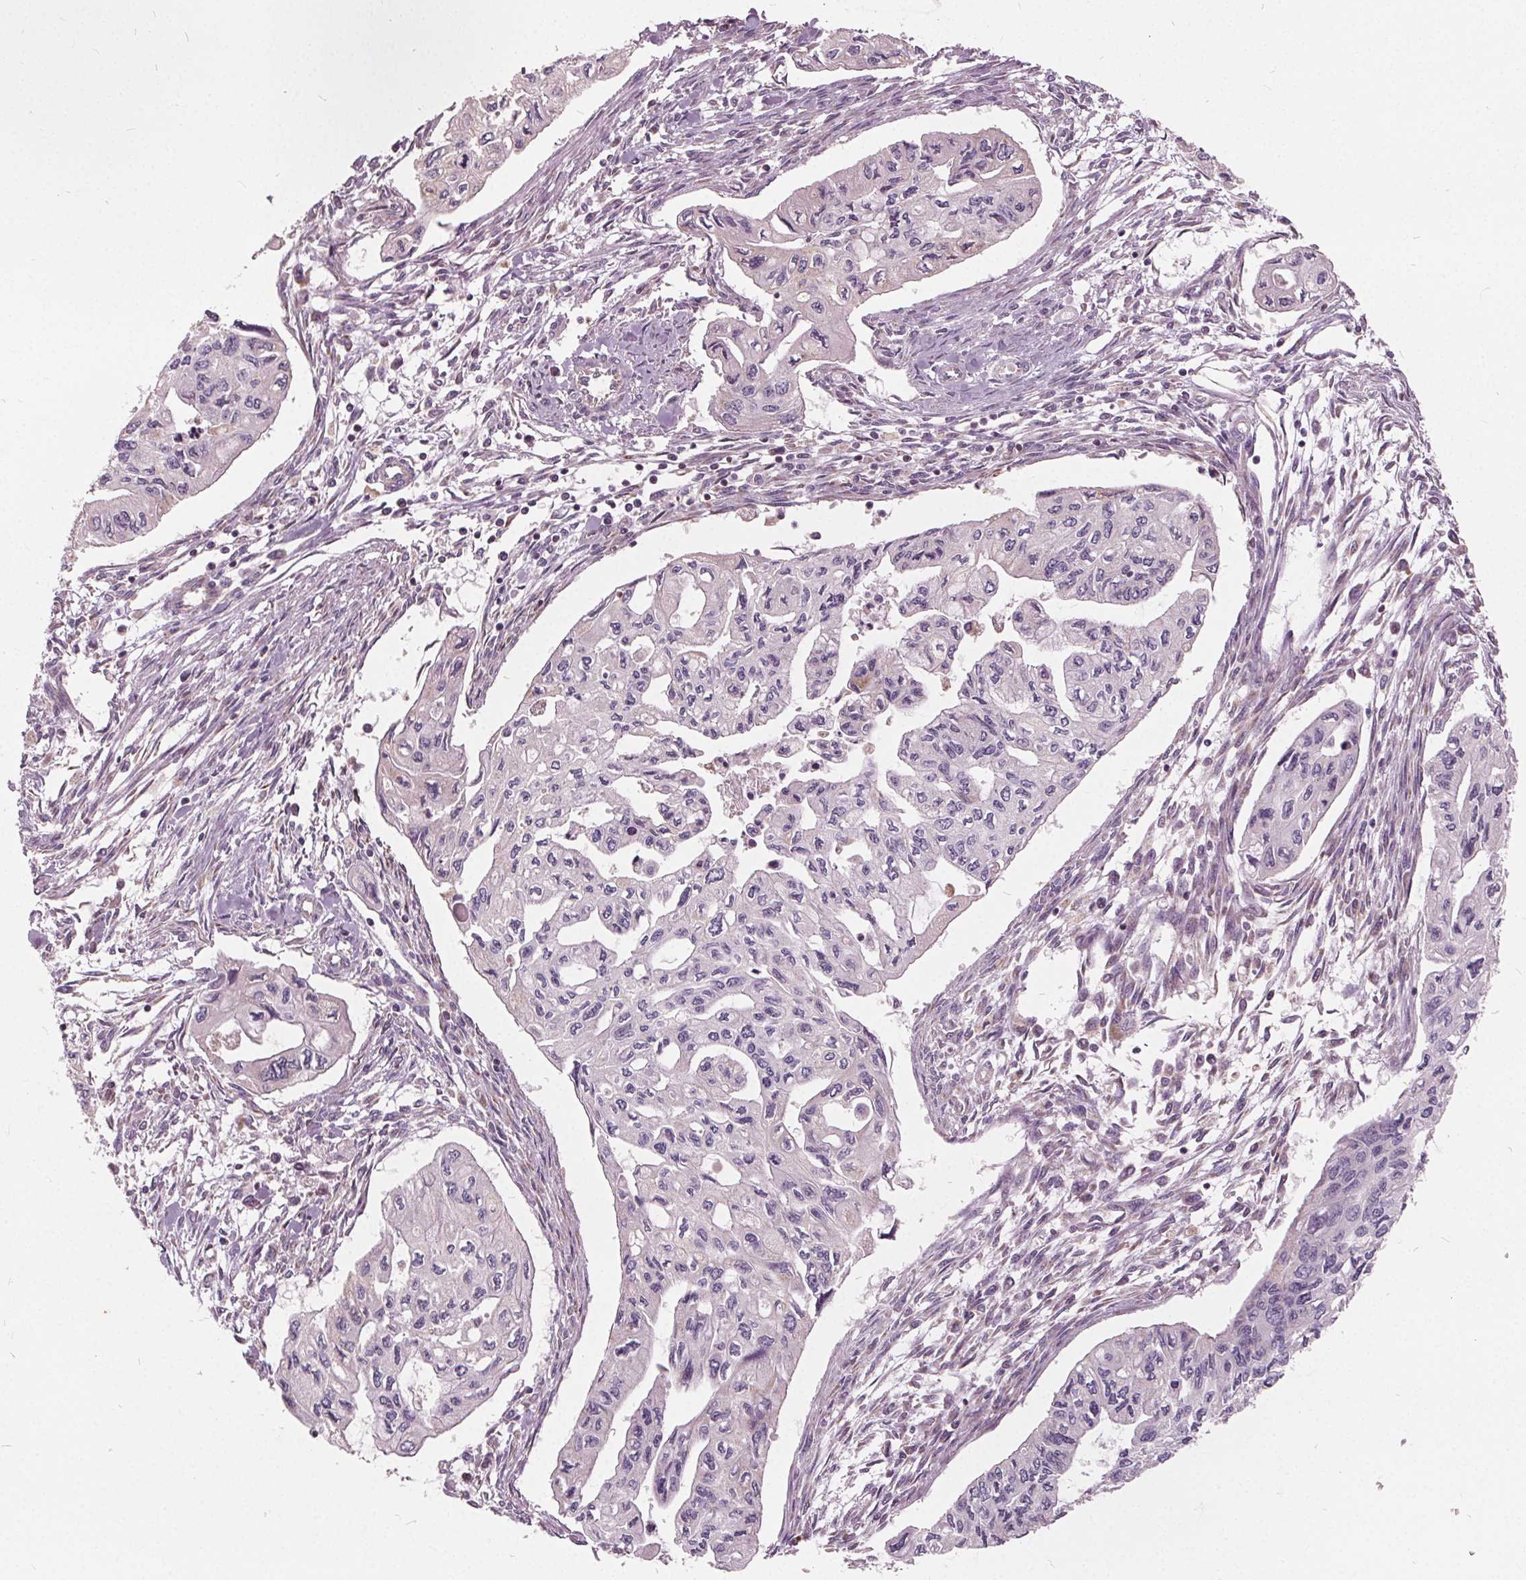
{"staining": {"intensity": "negative", "quantity": "none", "location": "none"}, "tissue": "pancreatic cancer", "cell_type": "Tumor cells", "image_type": "cancer", "snomed": [{"axis": "morphology", "description": "Adenocarcinoma, NOS"}, {"axis": "topography", "description": "Pancreas"}], "caption": "This is an immunohistochemistry micrograph of pancreatic cancer. There is no expression in tumor cells.", "gene": "ECI2", "patient": {"sex": "female", "age": 76}}